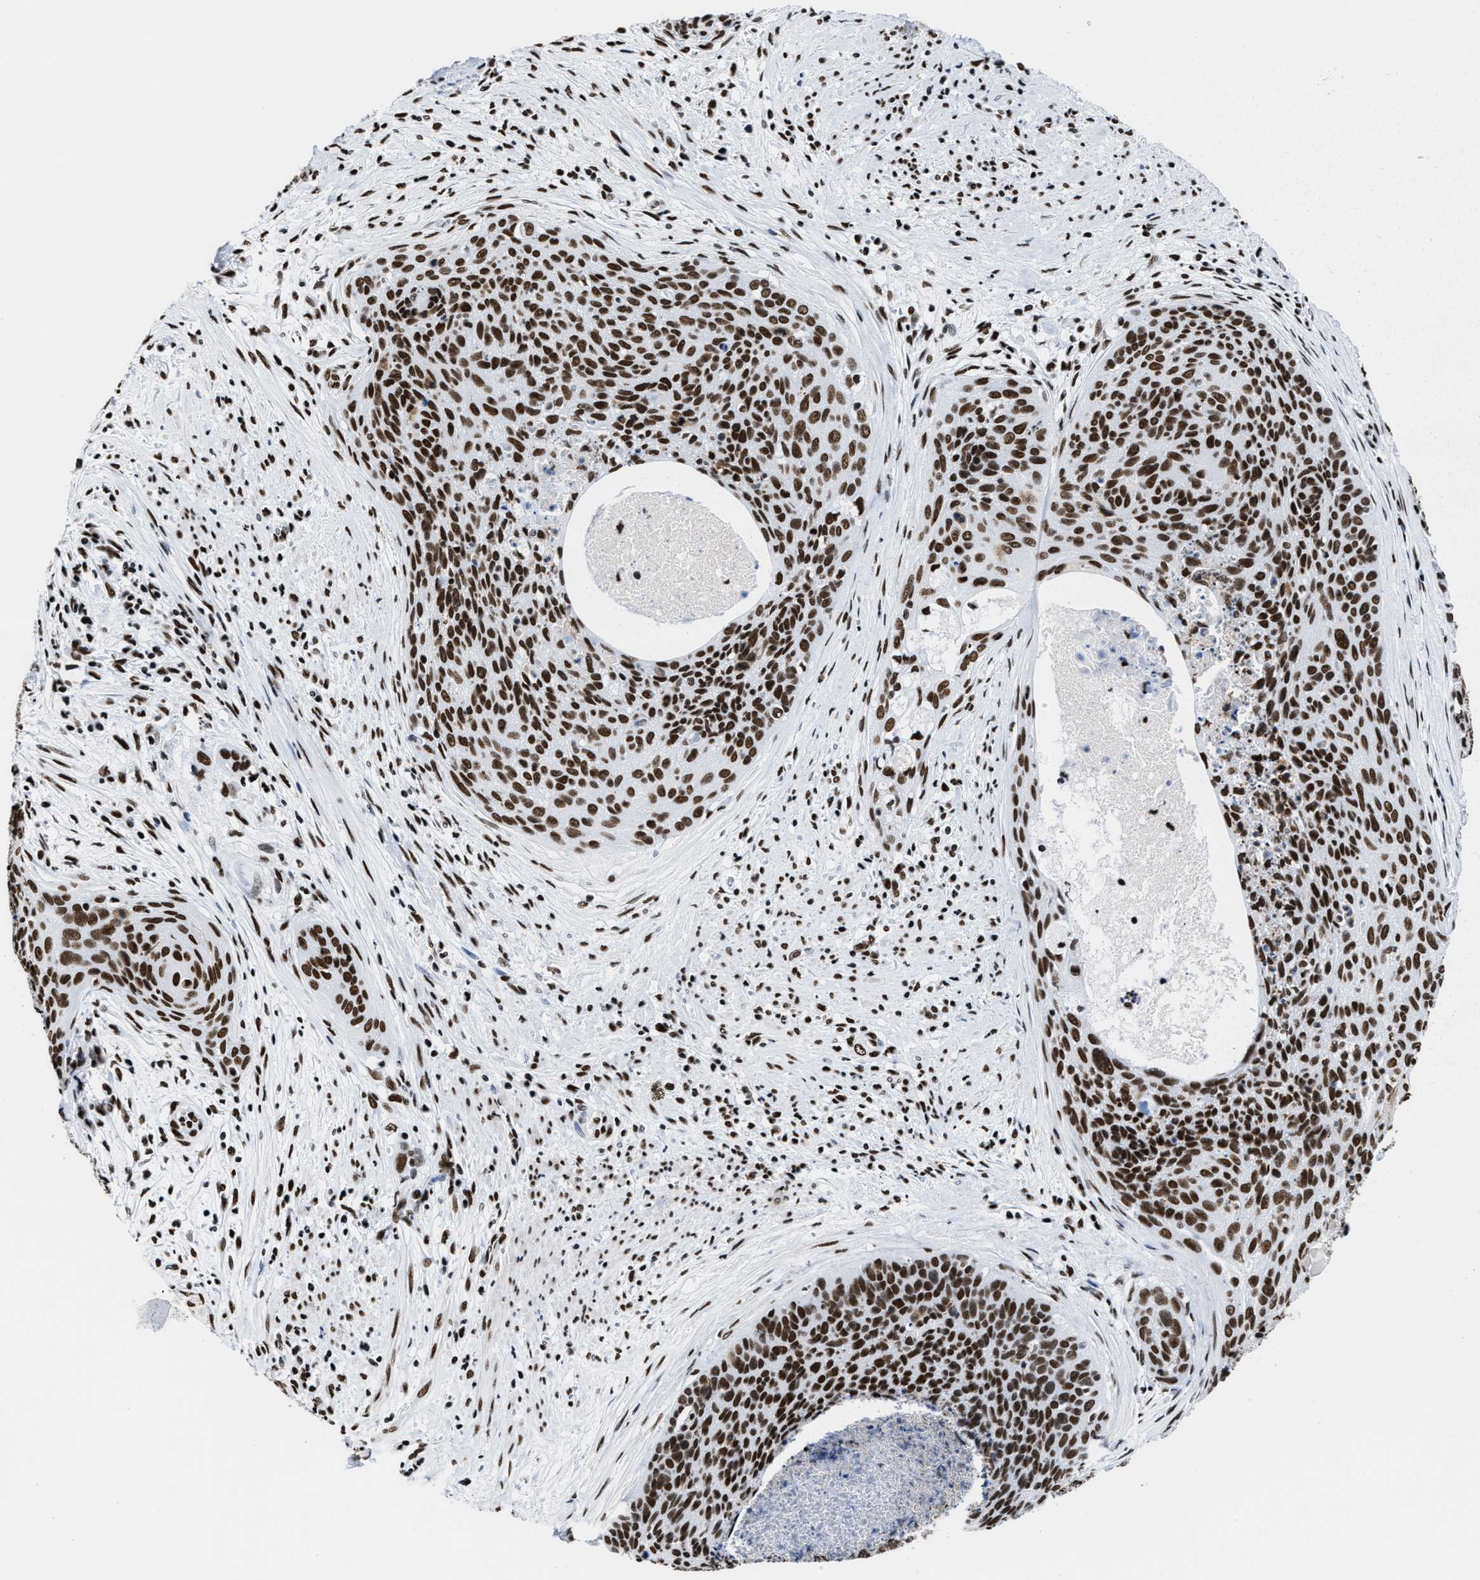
{"staining": {"intensity": "strong", "quantity": ">75%", "location": "nuclear"}, "tissue": "cervical cancer", "cell_type": "Tumor cells", "image_type": "cancer", "snomed": [{"axis": "morphology", "description": "Squamous cell carcinoma, NOS"}, {"axis": "topography", "description": "Cervix"}], "caption": "Cervical cancer (squamous cell carcinoma) stained with DAB immunohistochemistry (IHC) demonstrates high levels of strong nuclear positivity in about >75% of tumor cells.", "gene": "SMARCC2", "patient": {"sex": "female", "age": 55}}